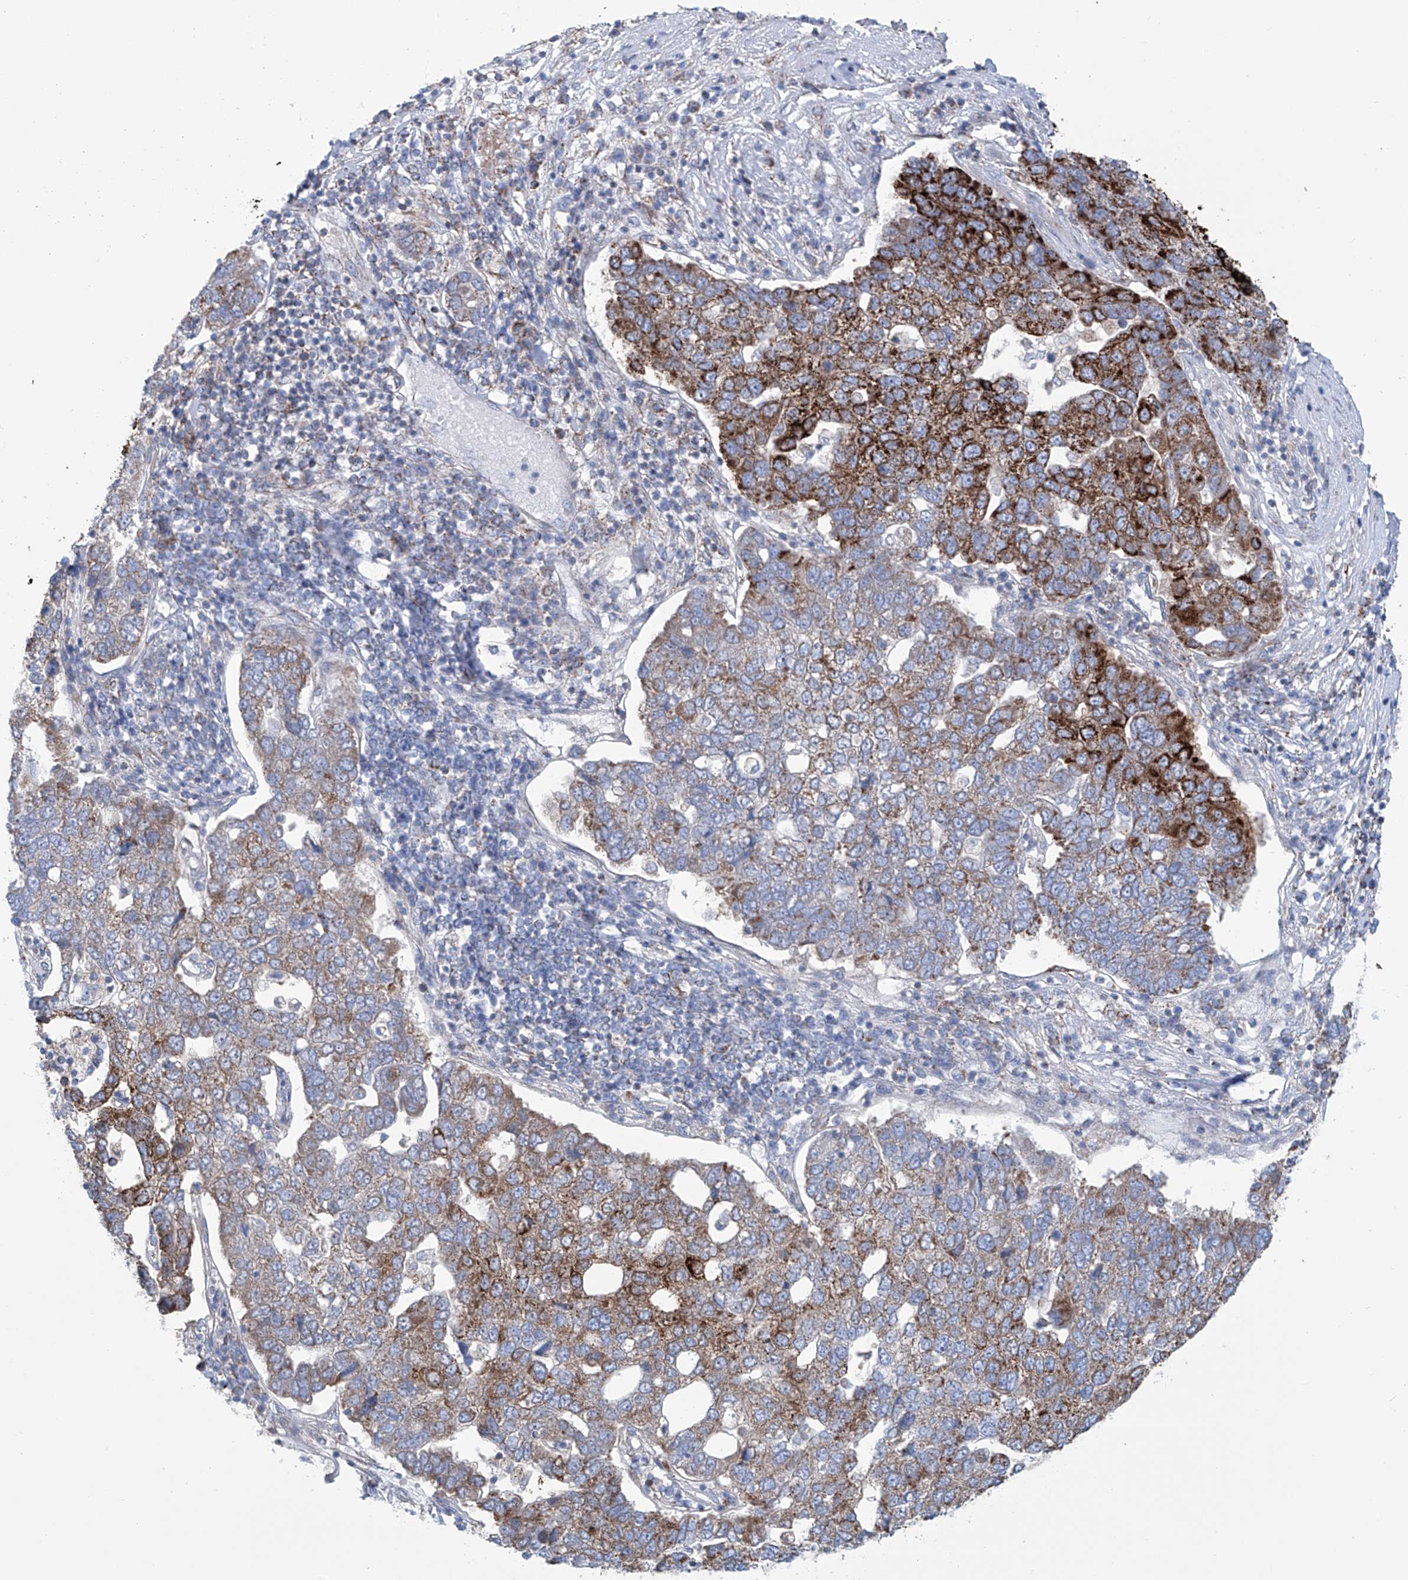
{"staining": {"intensity": "strong", "quantity": "25%-75%", "location": "cytoplasmic/membranous"}, "tissue": "pancreatic cancer", "cell_type": "Tumor cells", "image_type": "cancer", "snomed": [{"axis": "morphology", "description": "Adenocarcinoma, NOS"}, {"axis": "topography", "description": "Pancreas"}], "caption": "Adenocarcinoma (pancreatic) stained with IHC displays strong cytoplasmic/membranous positivity in about 25%-75% of tumor cells.", "gene": "ALDH6A1", "patient": {"sex": "female", "age": 61}}